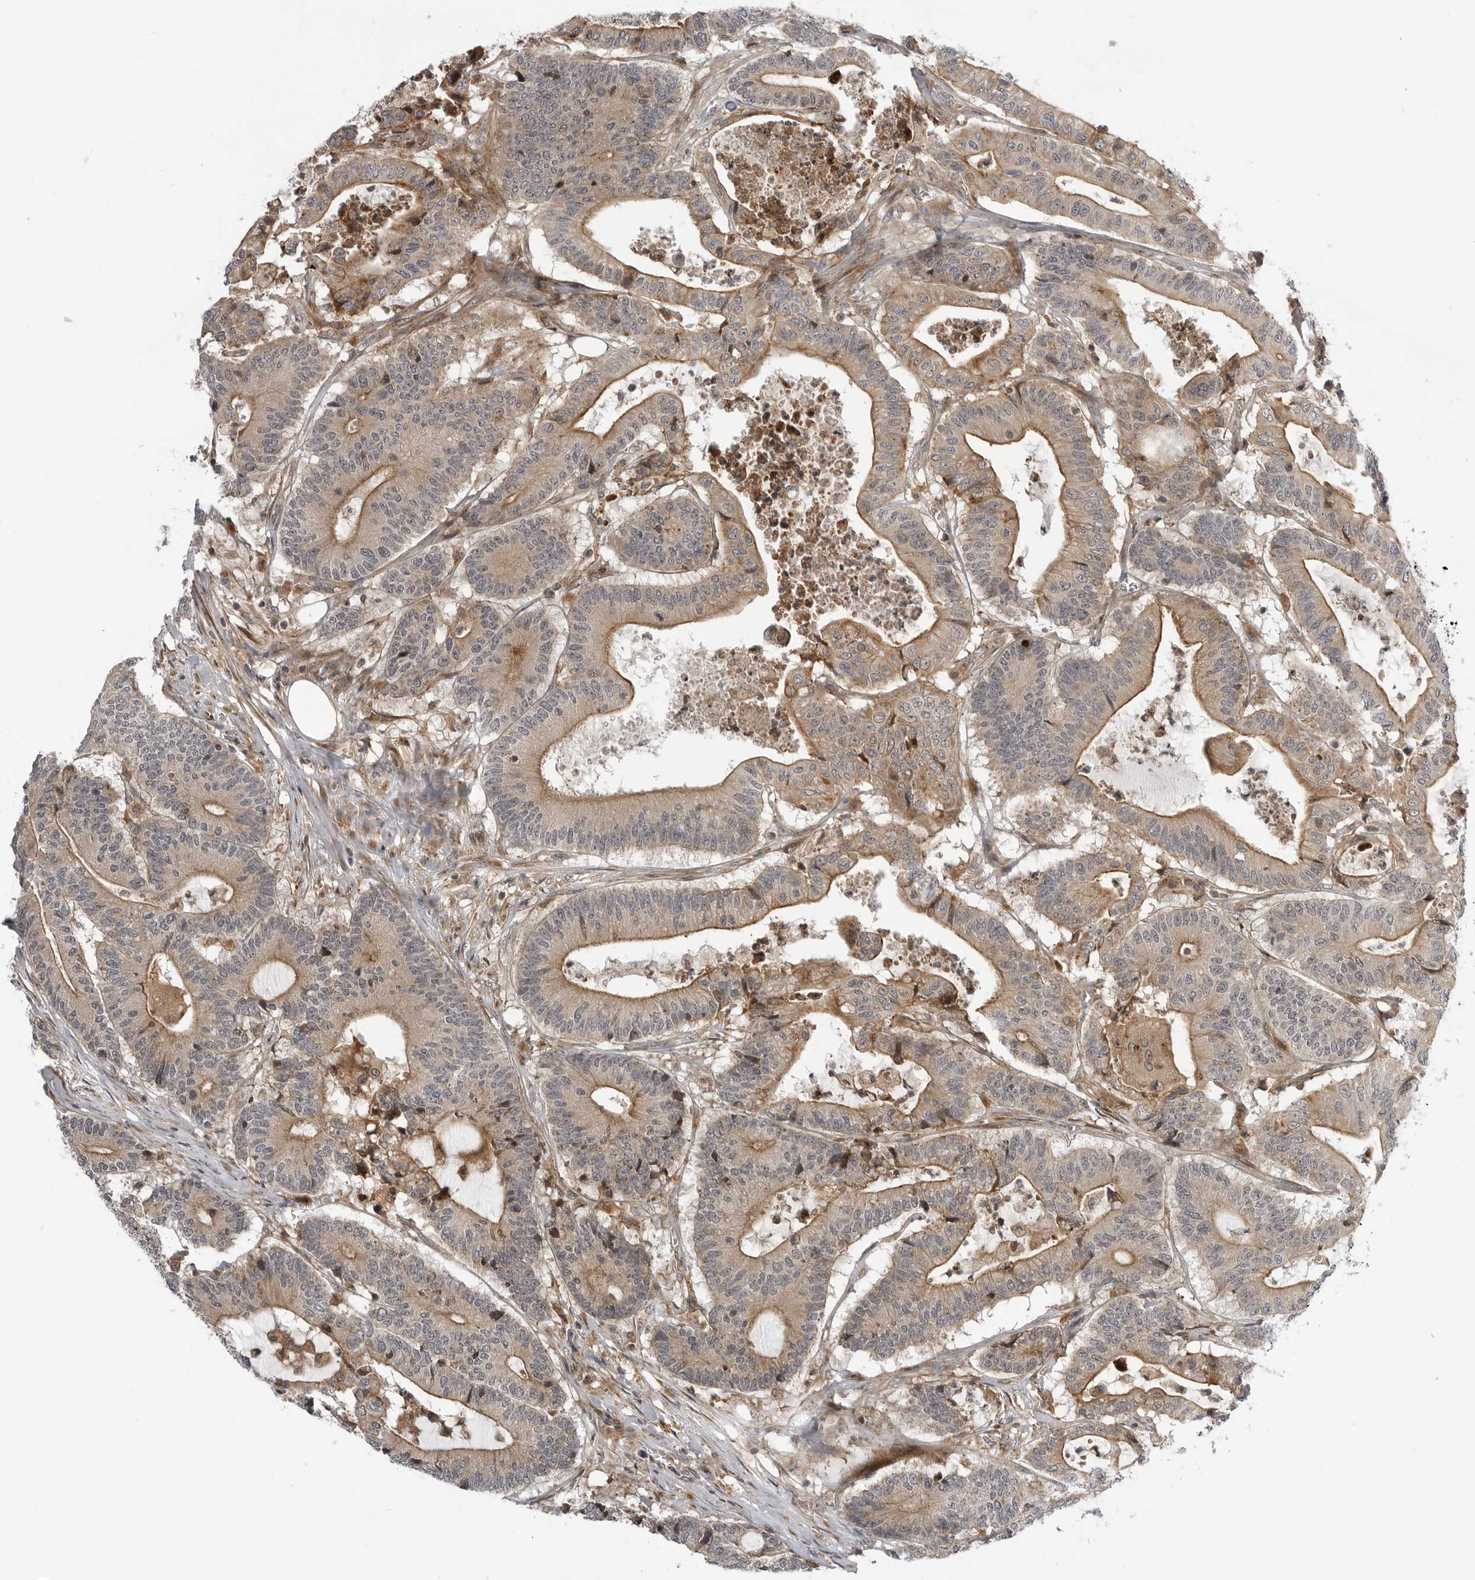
{"staining": {"intensity": "moderate", "quantity": "25%-75%", "location": "cytoplasmic/membranous"}, "tissue": "colorectal cancer", "cell_type": "Tumor cells", "image_type": "cancer", "snomed": [{"axis": "morphology", "description": "Adenocarcinoma, NOS"}, {"axis": "topography", "description": "Colon"}], "caption": "Immunohistochemical staining of colorectal cancer displays medium levels of moderate cytoplasmic/membranous protein positivity in approximately 25%-75% of tumor cells.", "gene": "LRRC45", "patient": {"sex": "female", "age": 84}}